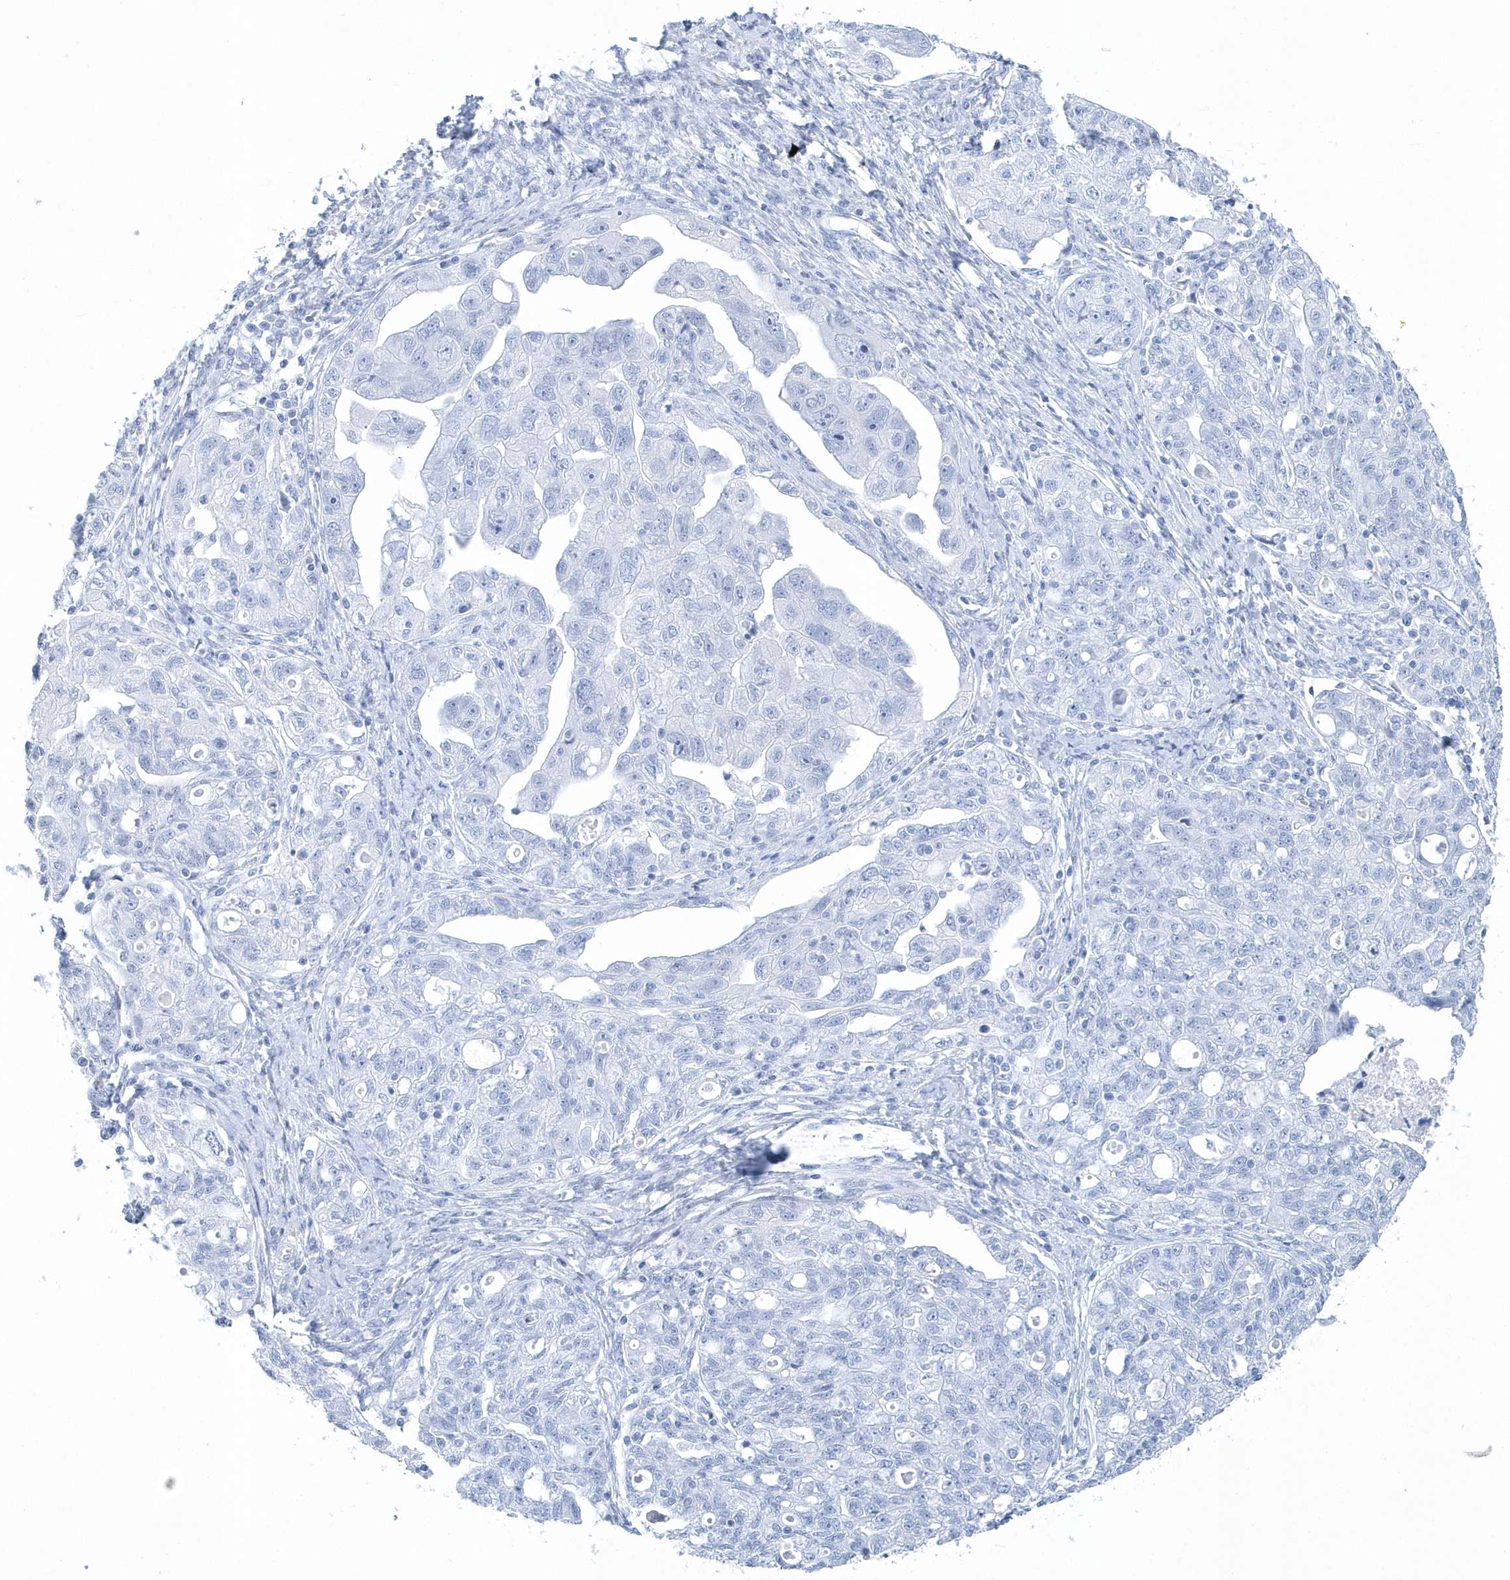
{"staining": {"intensity": "negative", "quantity": "none", "location": "none"}, "tissue": "ovarian cancer", "cell_type": "Tumor cells", "image_type": "cancer", "snomed": [{"axis": "morphology", "description": "Carcinoma, NOS"}, {"axis": "morphology", "description": "Cystadenocarcinoma, serous, NOS"}, {"axis": "topography", "description": "Ovary"}], "caption": "Tumor cells show no significant protein positivity in ovarian cancer. The staining is performed using DAB brown chromogen with nuclei counter-stained in using hematoxylin.", "gene": "PTPRO", "patient": {"sex": "female", "age": 69}}